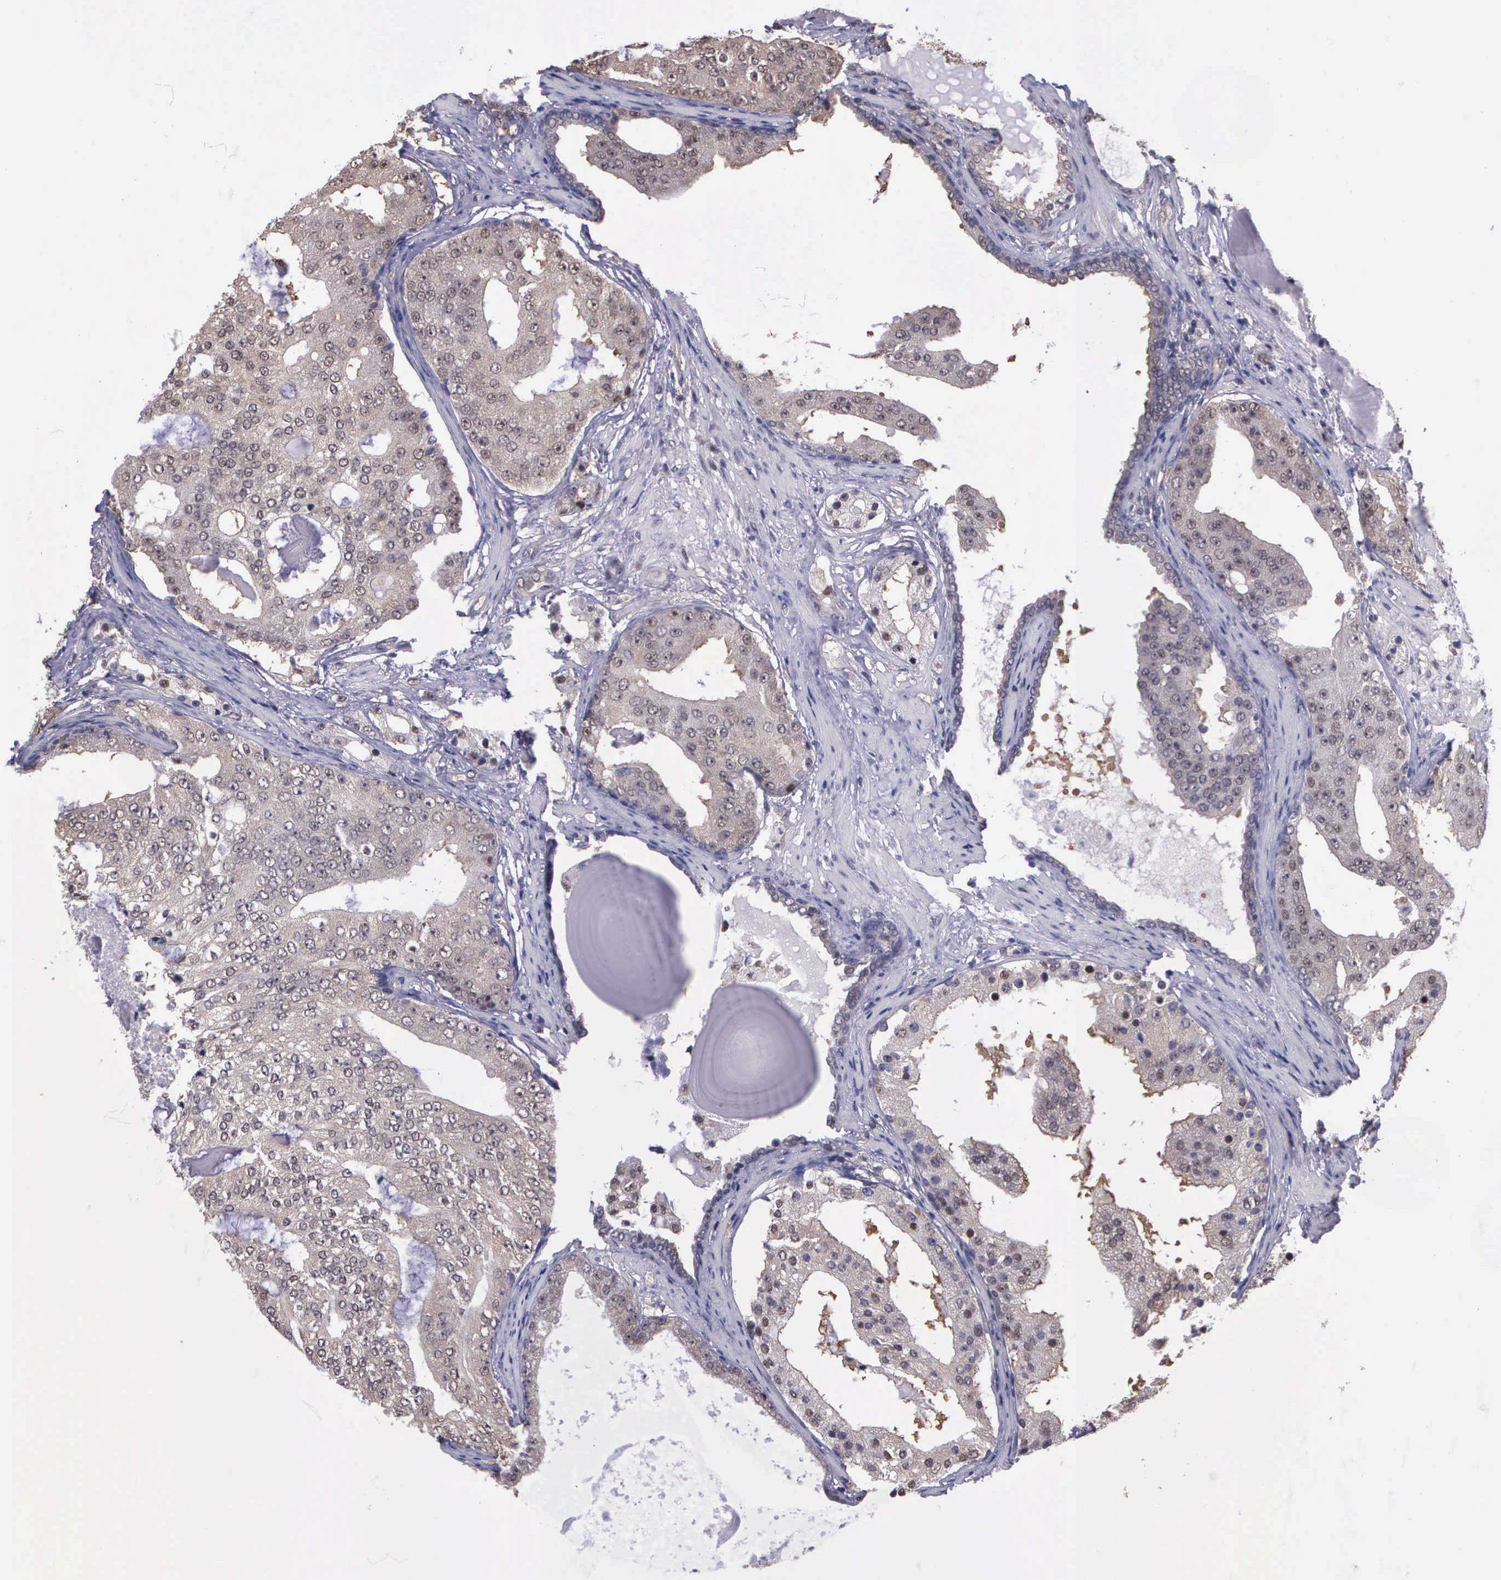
{"staining": {"intensity": "weak", "quantity": ">75%", "location": "cytoplasmic/membranous"}, "tissue": "prostate cancer", "cell_type": "Tumor cells", "image_type": "cancer", "snomed": [{"axis": "morphology", "description": "Adenocarcinoma, High grade"}, {"axis": "topography", "description": "Prostate"}], "caption": "An immunohistochemistry image of neoplastic tissue is shown. Protein staining in brown shows weak cytoplasmic/membranous positivity in adenocarcinoma (high-grade) (prostate) within tumor cells.", "gene": "PSMC1", "patient": {"sex": "male", "age": 68}}